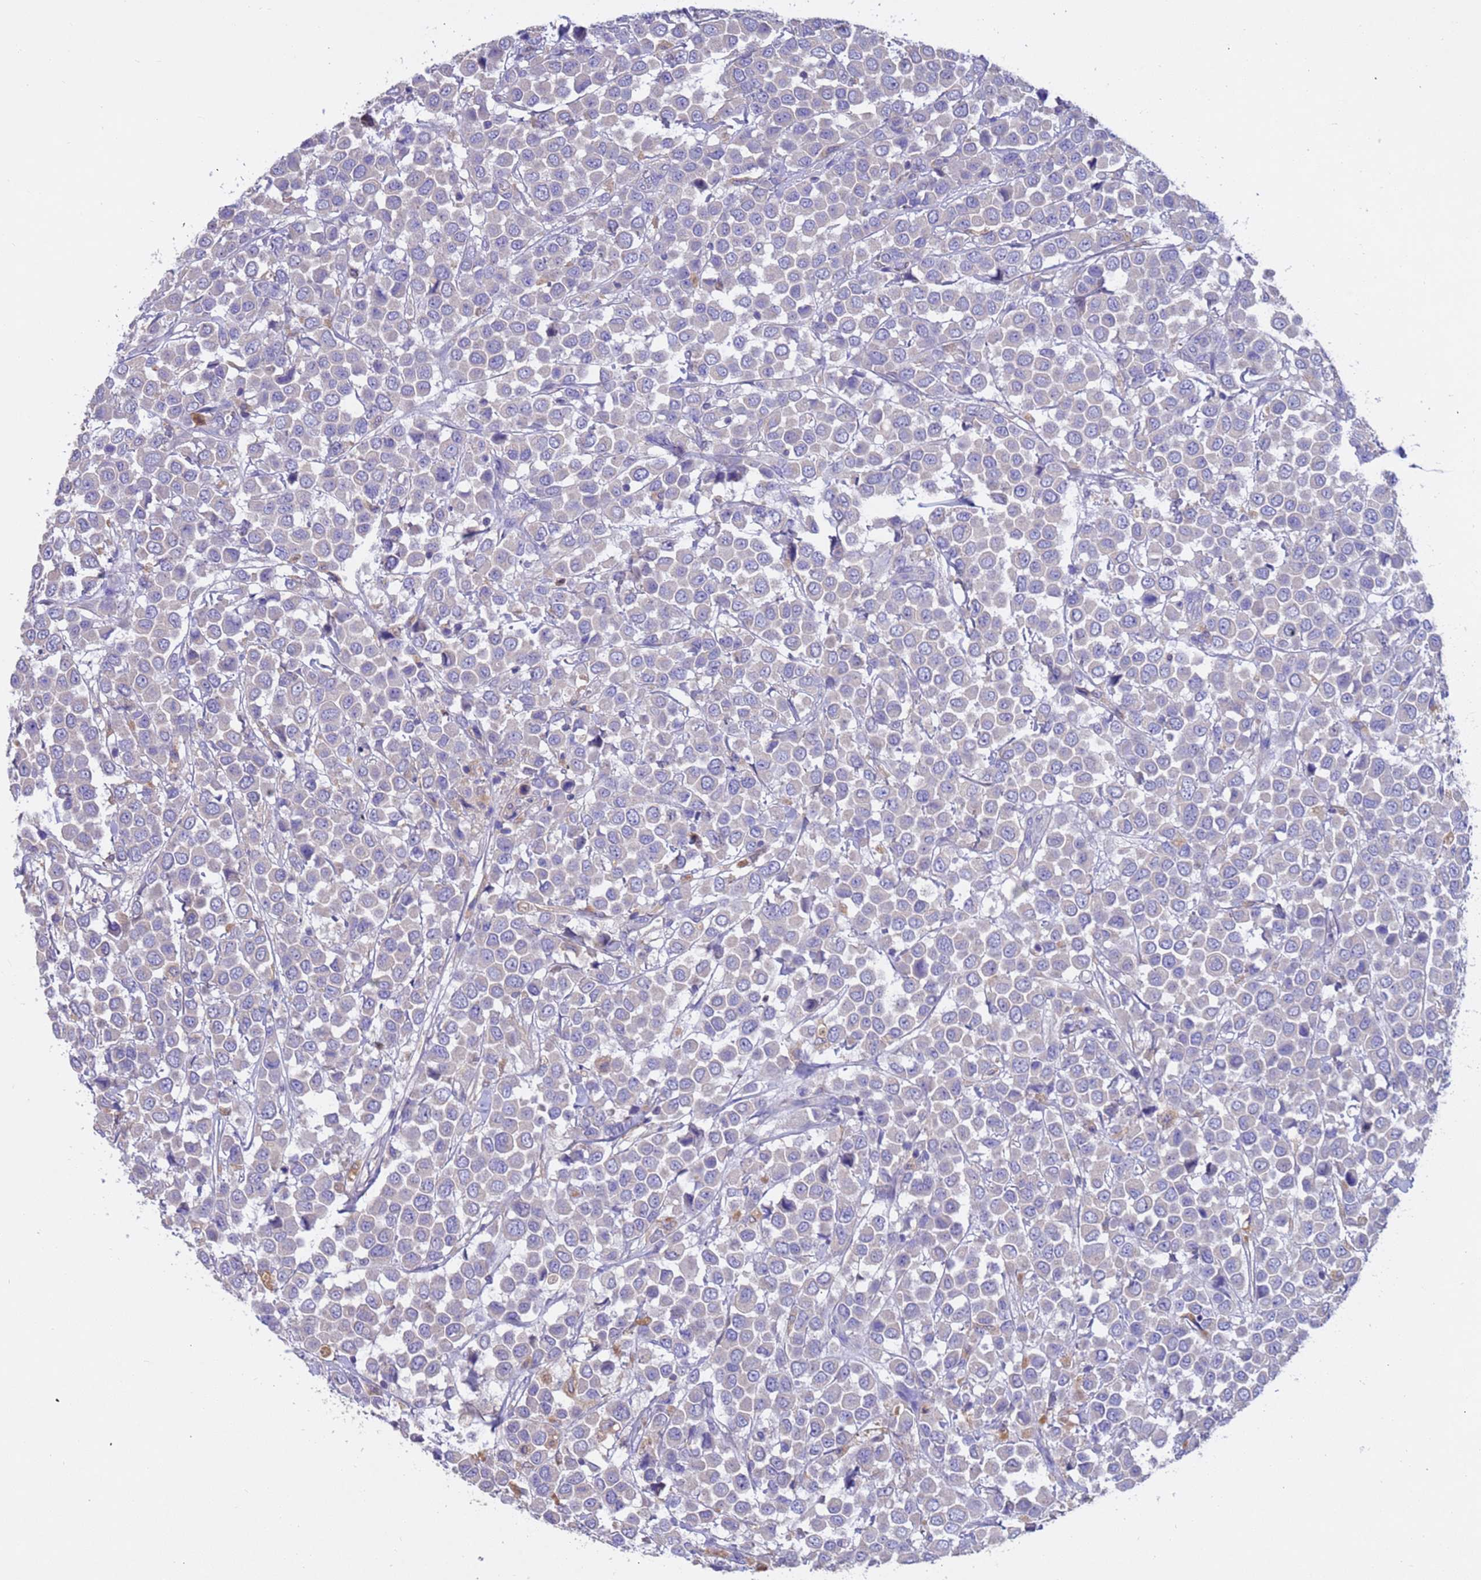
{"staining": {"intensity": "negative", "quantity": "none", "location": "none"}, "tissue": "breast cancer", "cell_type": "Tumor cells", "image_type": "cancer", "snomed": [{"axis": "morphology", "description": "Duct carcinoma"}, {"axis": "topography", "description": "Breast"}], "caption": "Tumor cells show no significant positivity in breast intraductal carcinoma.", "gene": "SRL", "patient": {"sex": "female", "age": 61}}